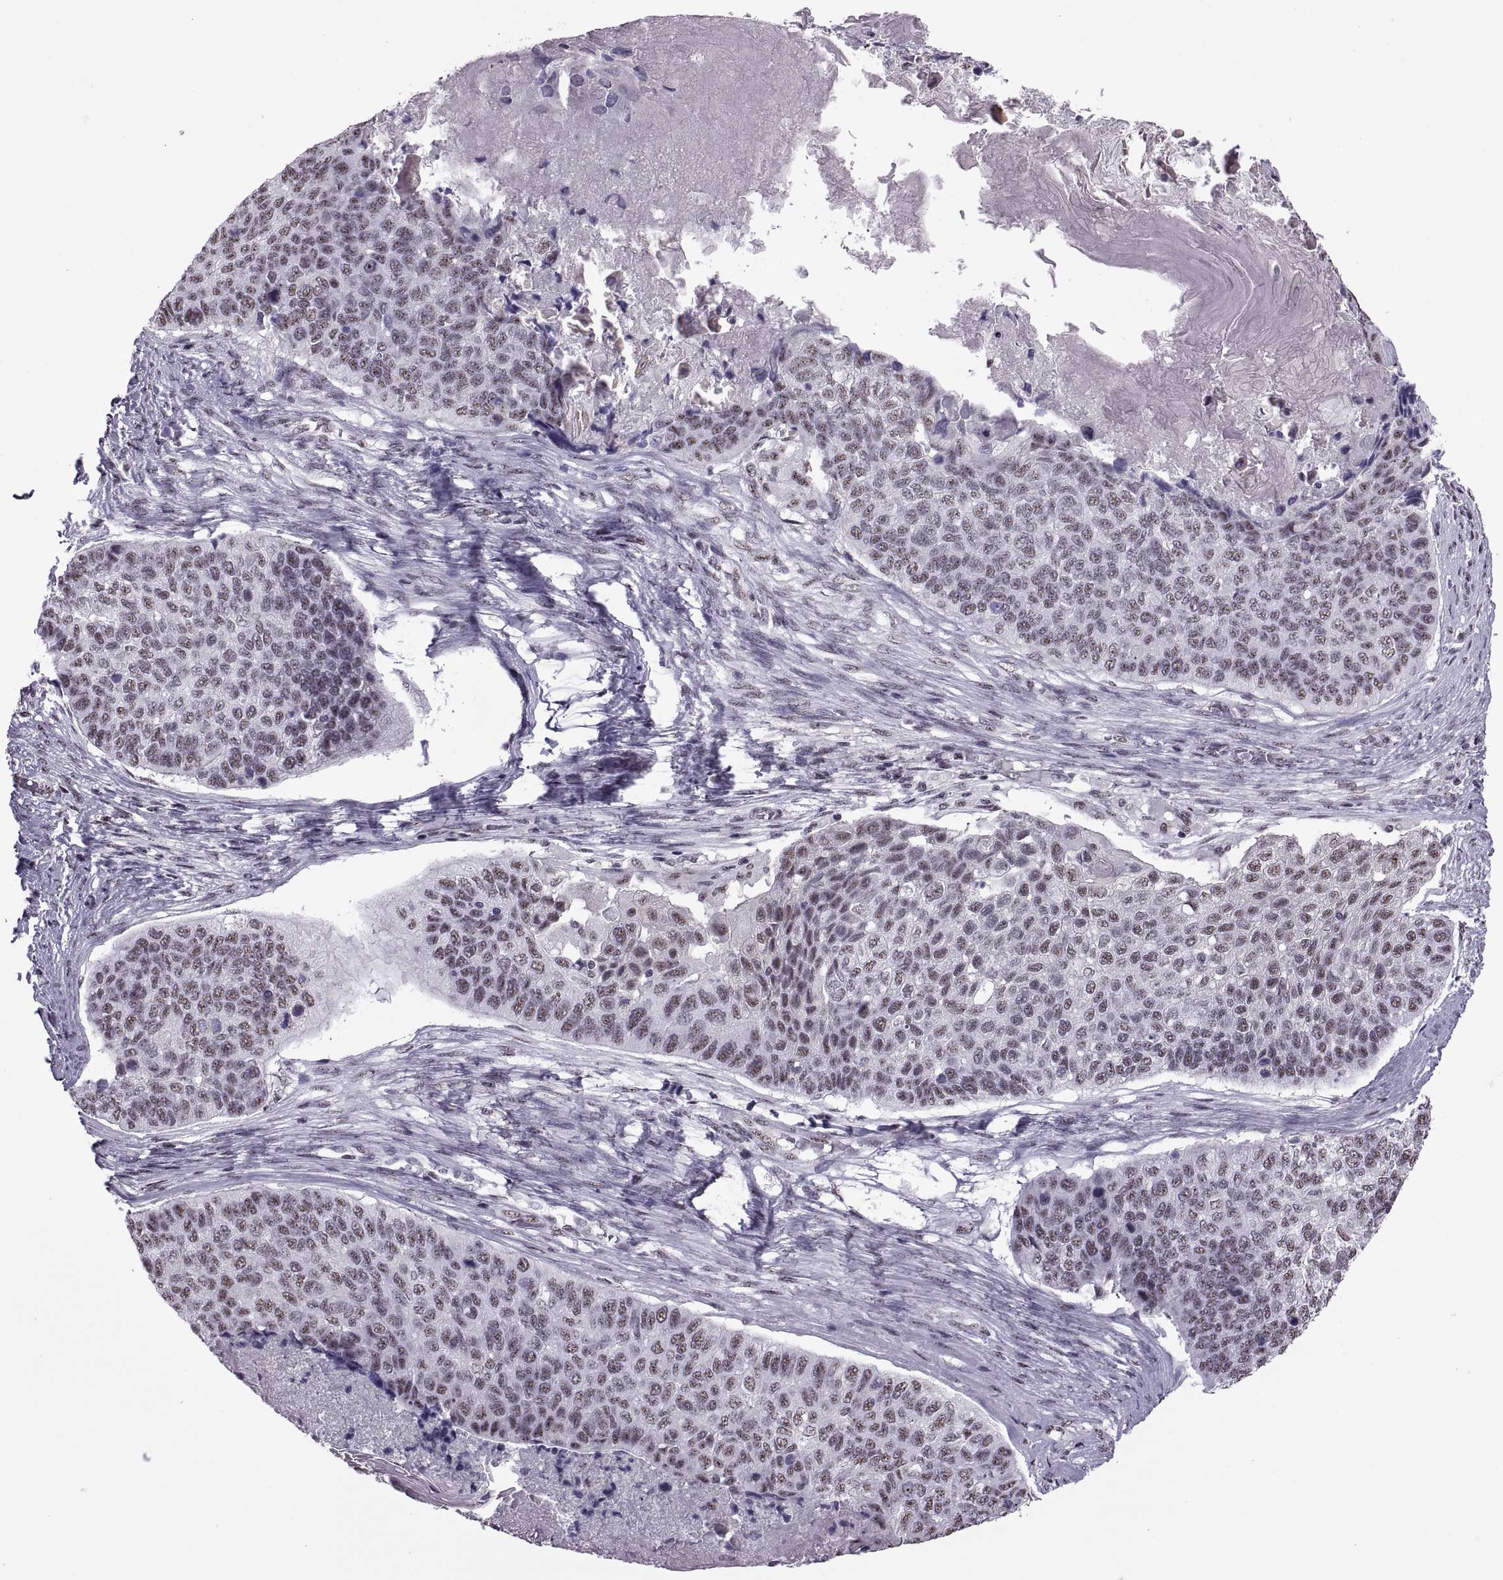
{"staining": {"intensity": "weak", "quantity": ">75%", "location": "nuclear"}, "tissue": "lung cancer", "cell_type": "Tumor cells", "image_type": "cancer", "snomed": [{"axis": "morphology", "description": "Squamous cell carcinoma, NOS"}, {"axis": "topography", "description": "Lung"}], "caption": "Protein staining of lung cancer (squamous cell carcinoma) tissue reveals weak nuclear positivity in about >75% of tumor cells. (DAB IHC, brown staining for protein, blue staining for nuclei).", "gene": "MAGEA4", "patient": {"sex": "male", "age": 69}}